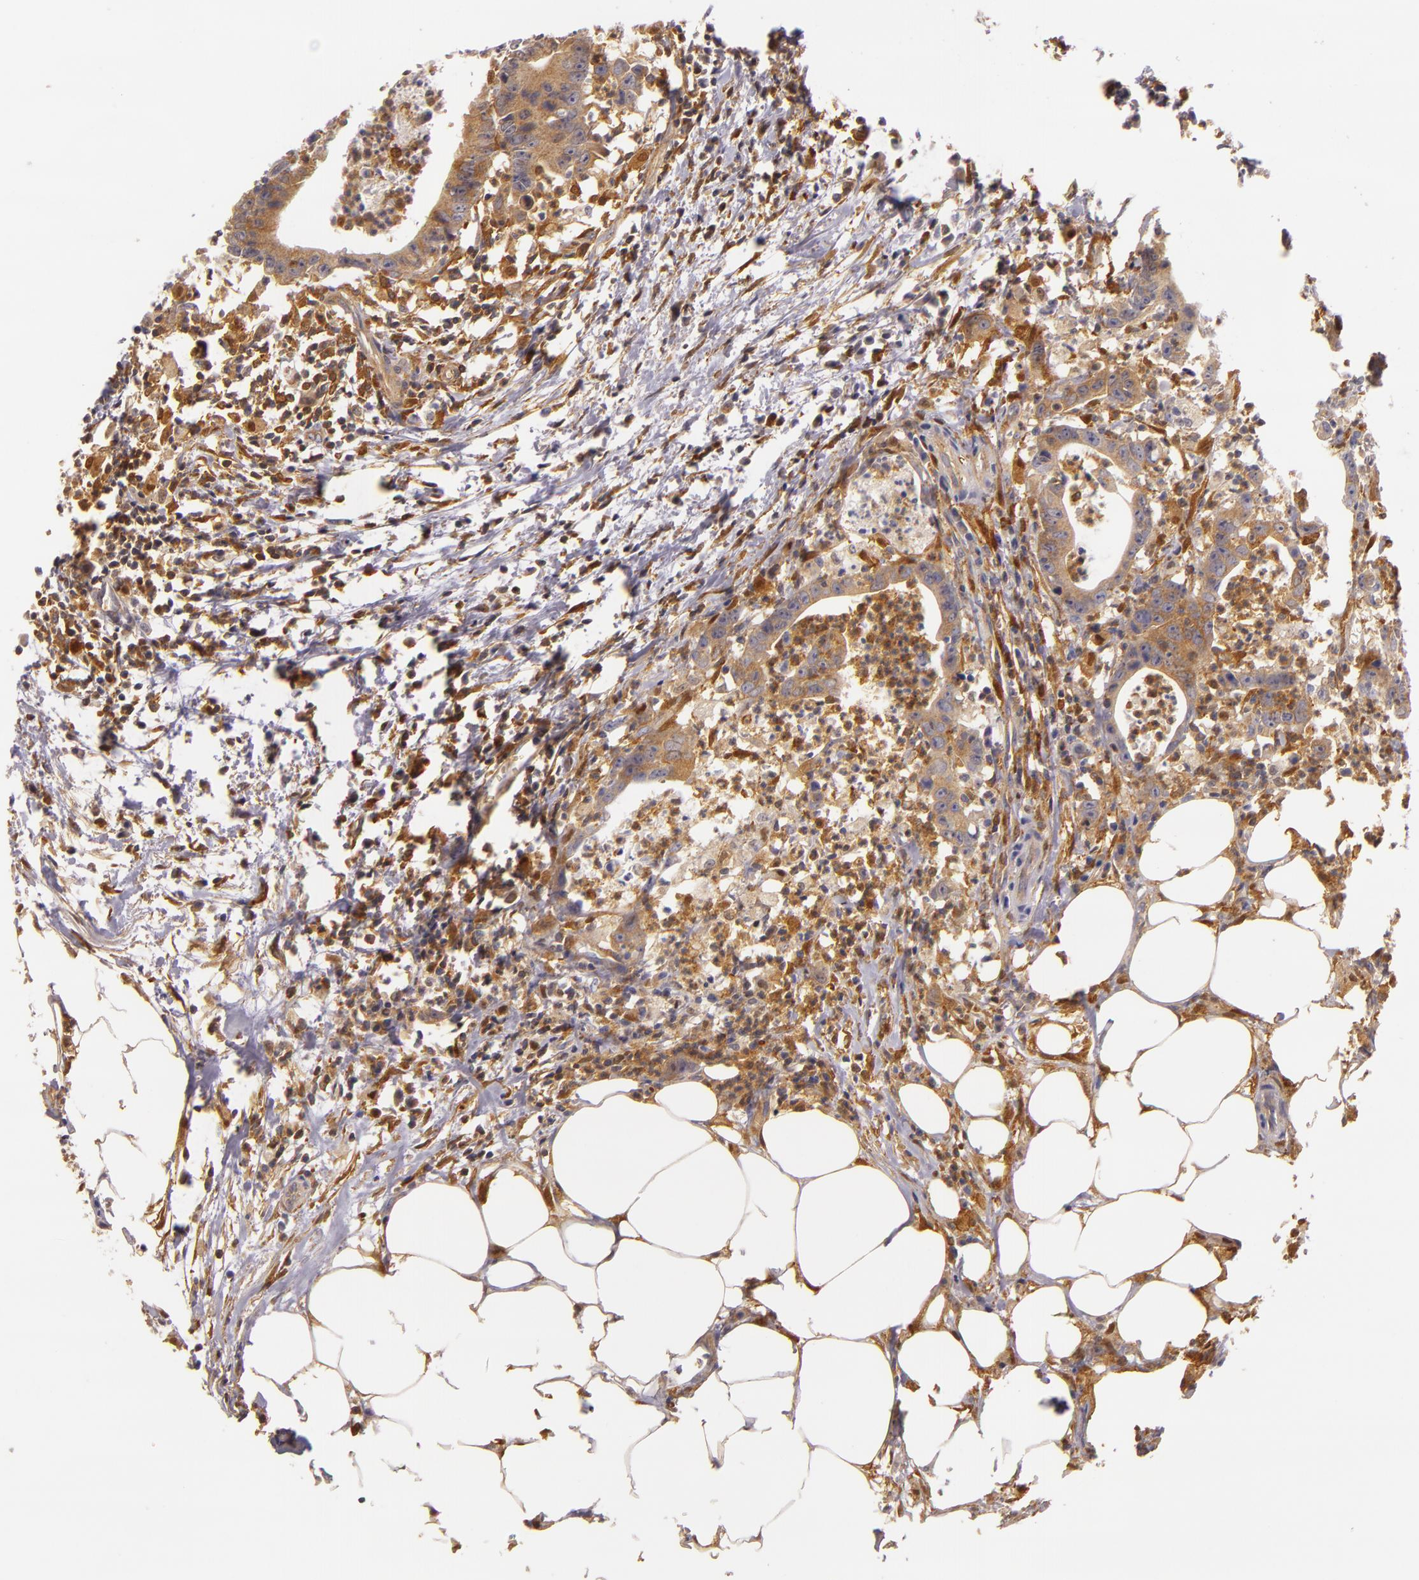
{"staining": {"intensity": "moderate", "quantity": ">75%", "location": "cytoplasmic/membranous"}, "tissue": "colorectal cancer", "cell_type": "Tumor cells", "image_type": "cancer", "snomed": [{"axis": "morphology", "description": "Adenocarcinoma, NOS"}, {"axis": "topography", "description": "Colon"}], "caption": "This is a photomicrograph of immunohistochemistry (IHC) staining of colorectal cancer, which shows moderate staining in the cytoplasmic/membranous of tumor cells.", "gene": "TOM1", "patient": {"sex": "male", "age": 55}}